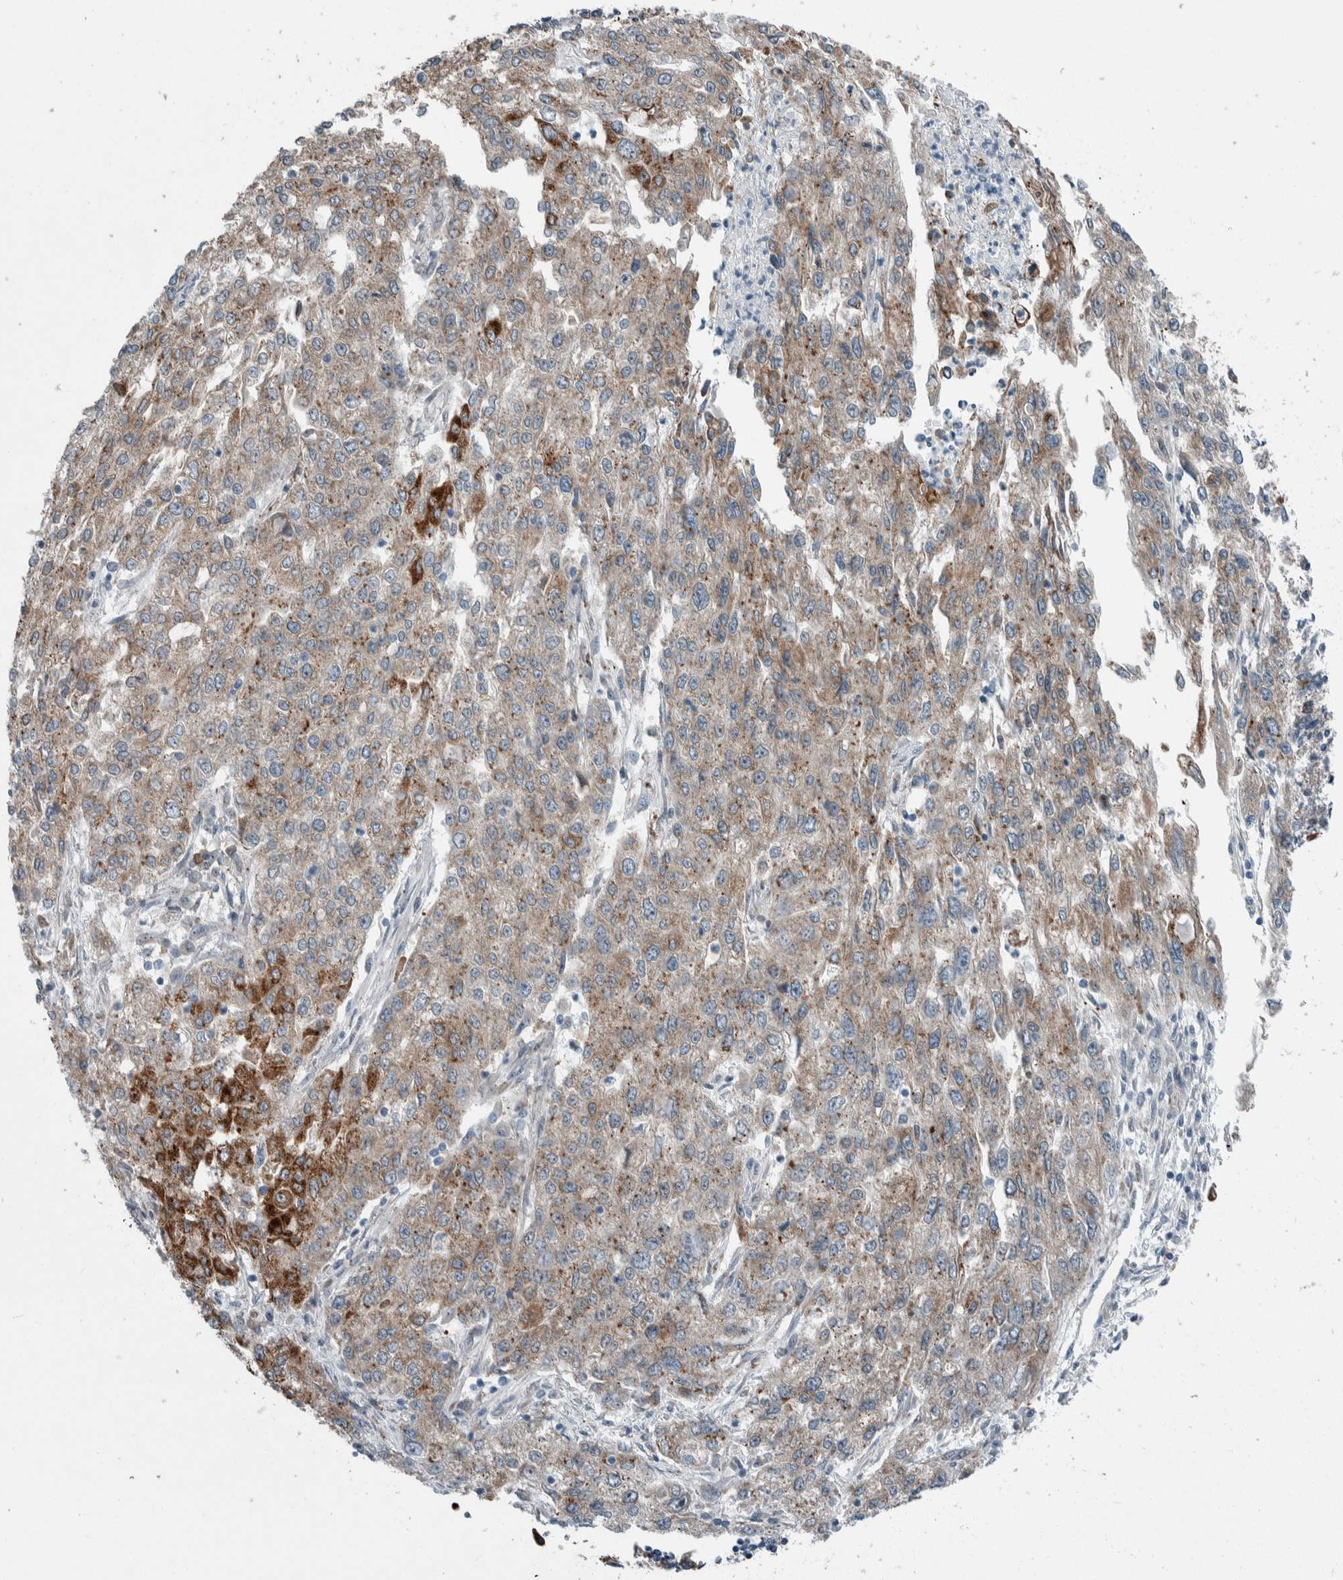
{"staining": {"intensity": "moderate", "quantity": "25%-75%", "location": "cytoplasmic/membranous"}, "tissue": "endometrial cancer", "cell_type": "Tumor cells", "image_type": "cancer", "snomed": [{"axis": "morphology", "description": "Adenocarcinoma, NOS"}, {"axis": "topography", "description": "Endometrium"}], "caption": "DAB immunohistochemical staining of human endometrial cancer (adenocarcinoma) displays moderate cytoplasmic/membranous protein expression in approximately 25%-75% of tumor cells. (DAB (3,3'-diaminobenzidine) IHC, brown staining for protein, blue staining for nuclei).", "gene": "USP25", "patient": {"sex": "female", "age": 49}}